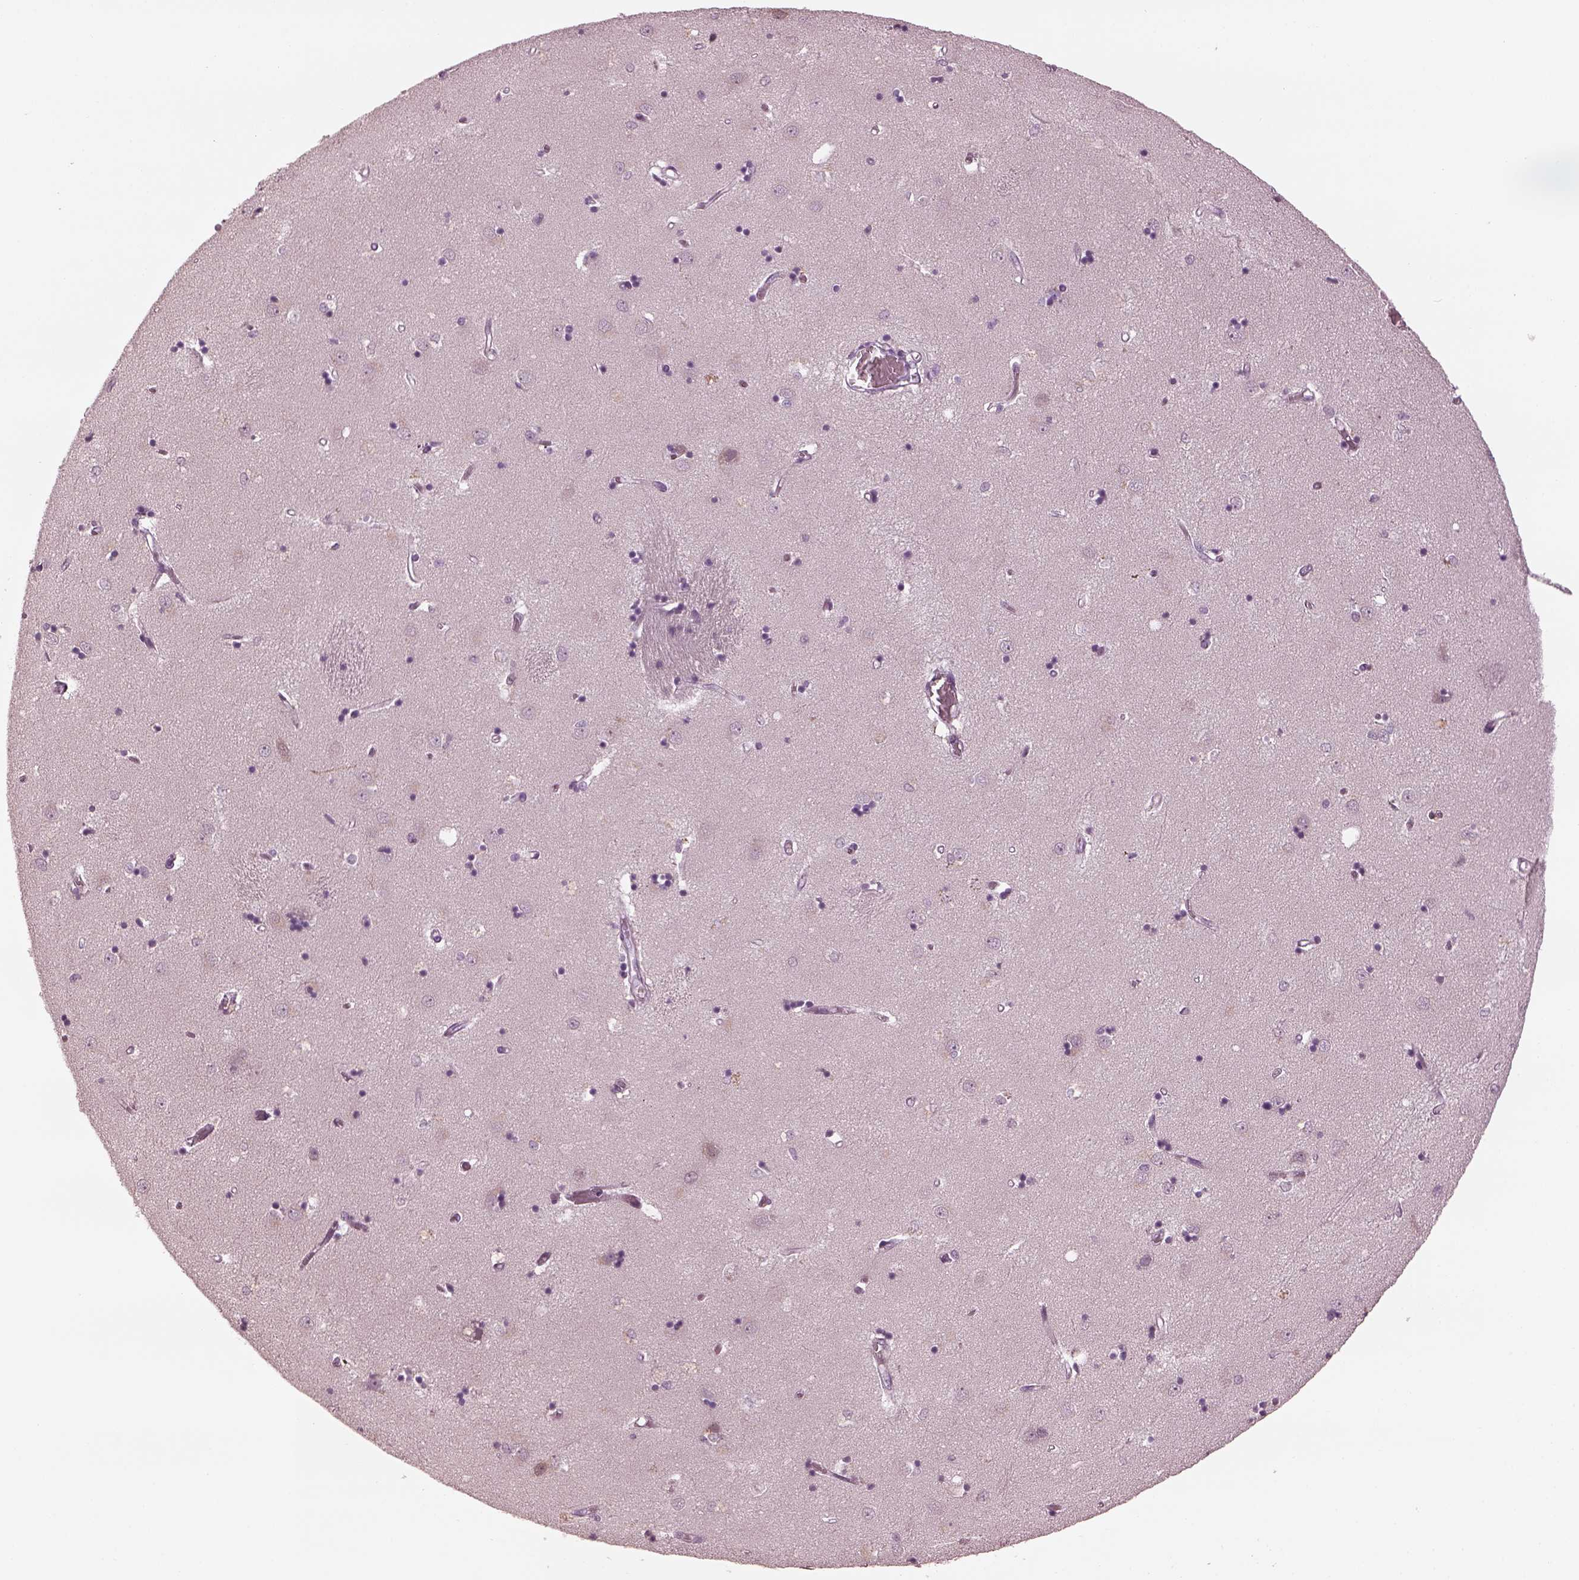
{"staining": {"intensity": "negative", "quantity": "none", "location": "none"}, "tissue": "caudate", "cell_type": "Glial cells", "image_type": "normal", "snomed": [{"axis": "morphology", "description": "Normal tissue, NOS"}, {"axis": "topography", "description": "Lateral ventricle wall"}], "caption": "This micrograph is of normal caudate stained with IHC to label a protein in brown with the nuclei are counter-stained blue. There is no positivity in glial cells.", "gene": "CCDC170", "patient": {"sex": "male", "age": 54}}